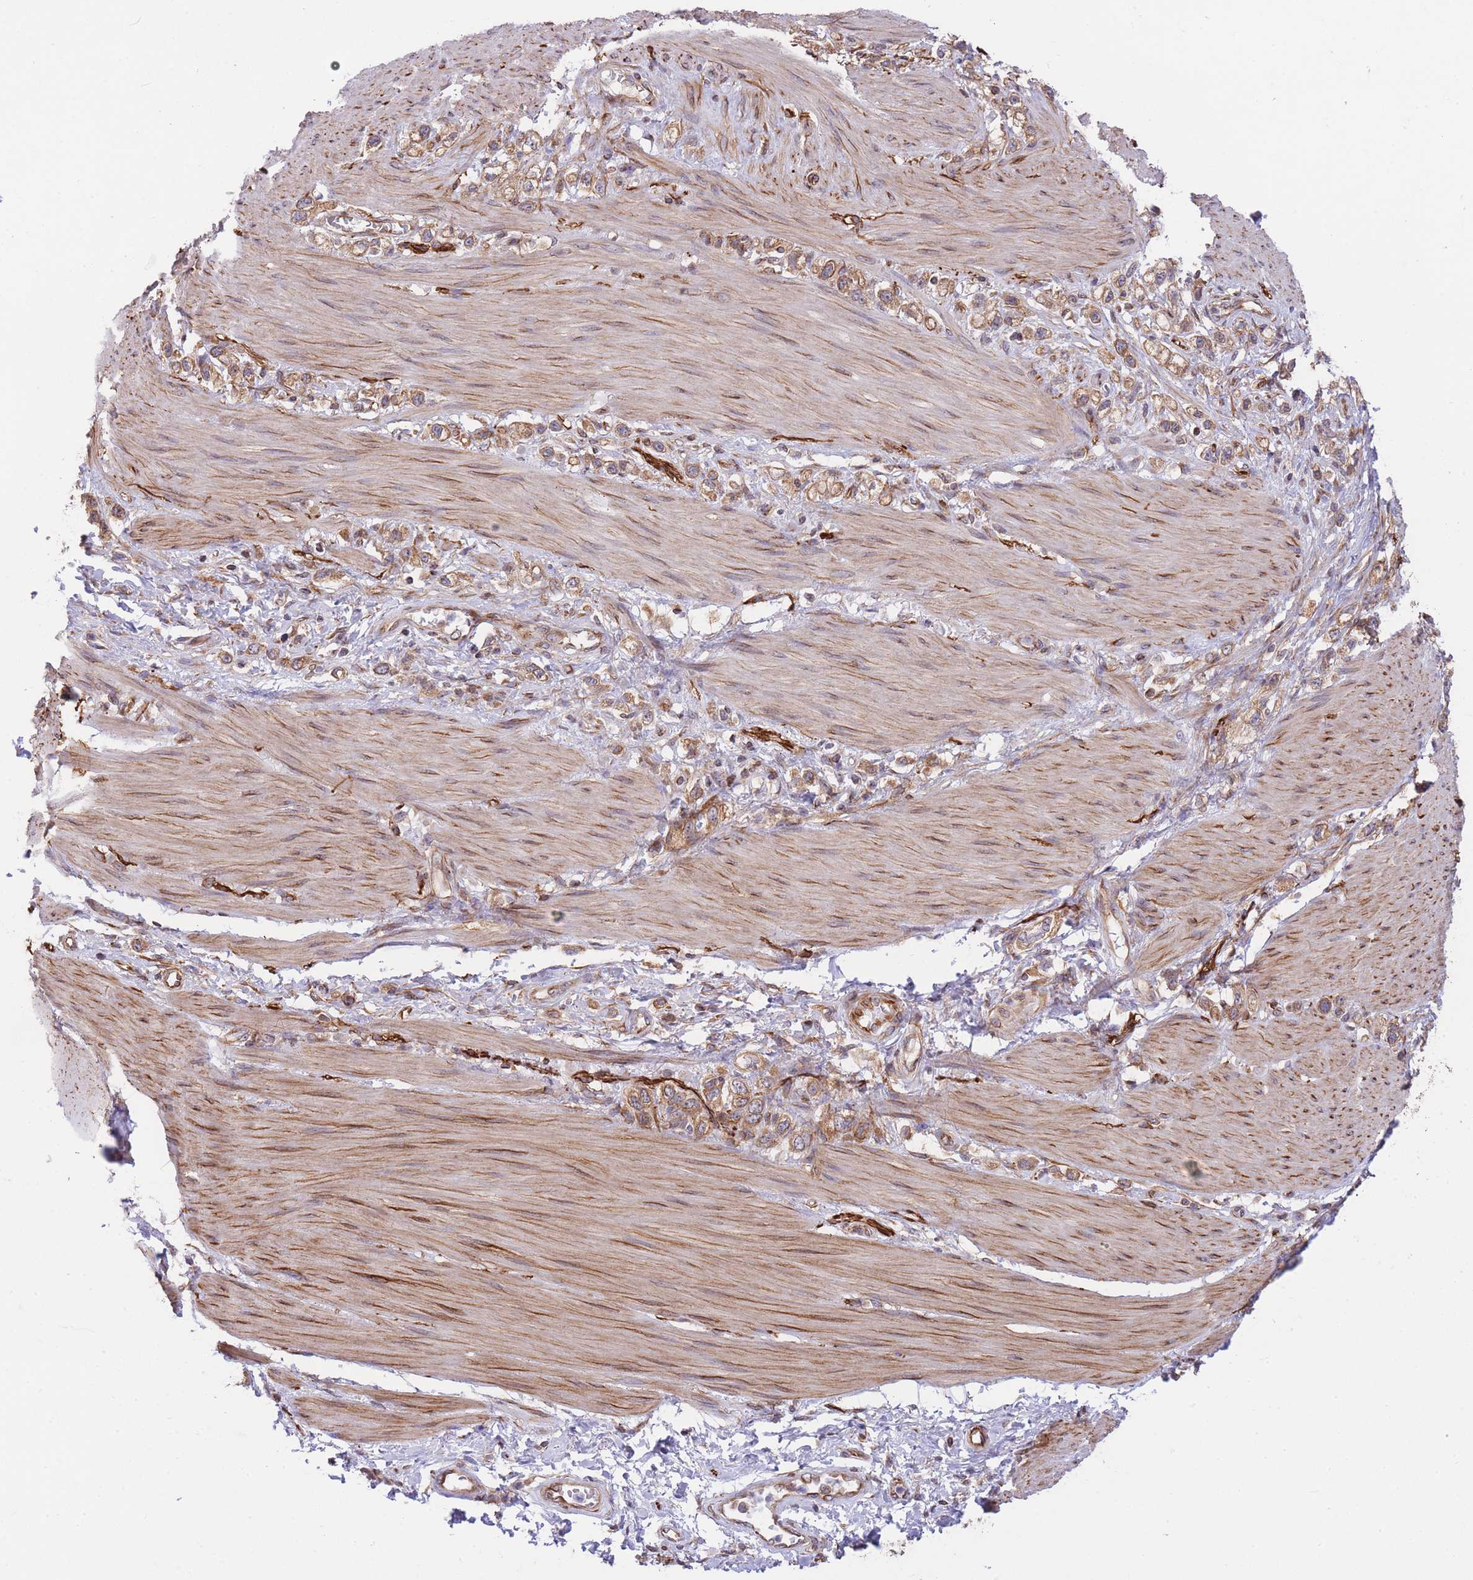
{"staining": {"intensity": "moderate", "quantity": ">75%", "location": "cytoplasmic/membranous"}, "tissue": "stomach cancer", "cell_type": "Tumor cells", "image_type": "cancer", "snomed": [{"axis": "morphology", "description": "Adenocarcinoma, NOS"}, {"axis": "topography", "description": "Stomach"}], "caption": "Stomach adenocarcinoma stained with a protein marker shows moderate staining in tumor cells.", "gene": "EXOSC8", "patient": {"sex": "female", "age": 65}}